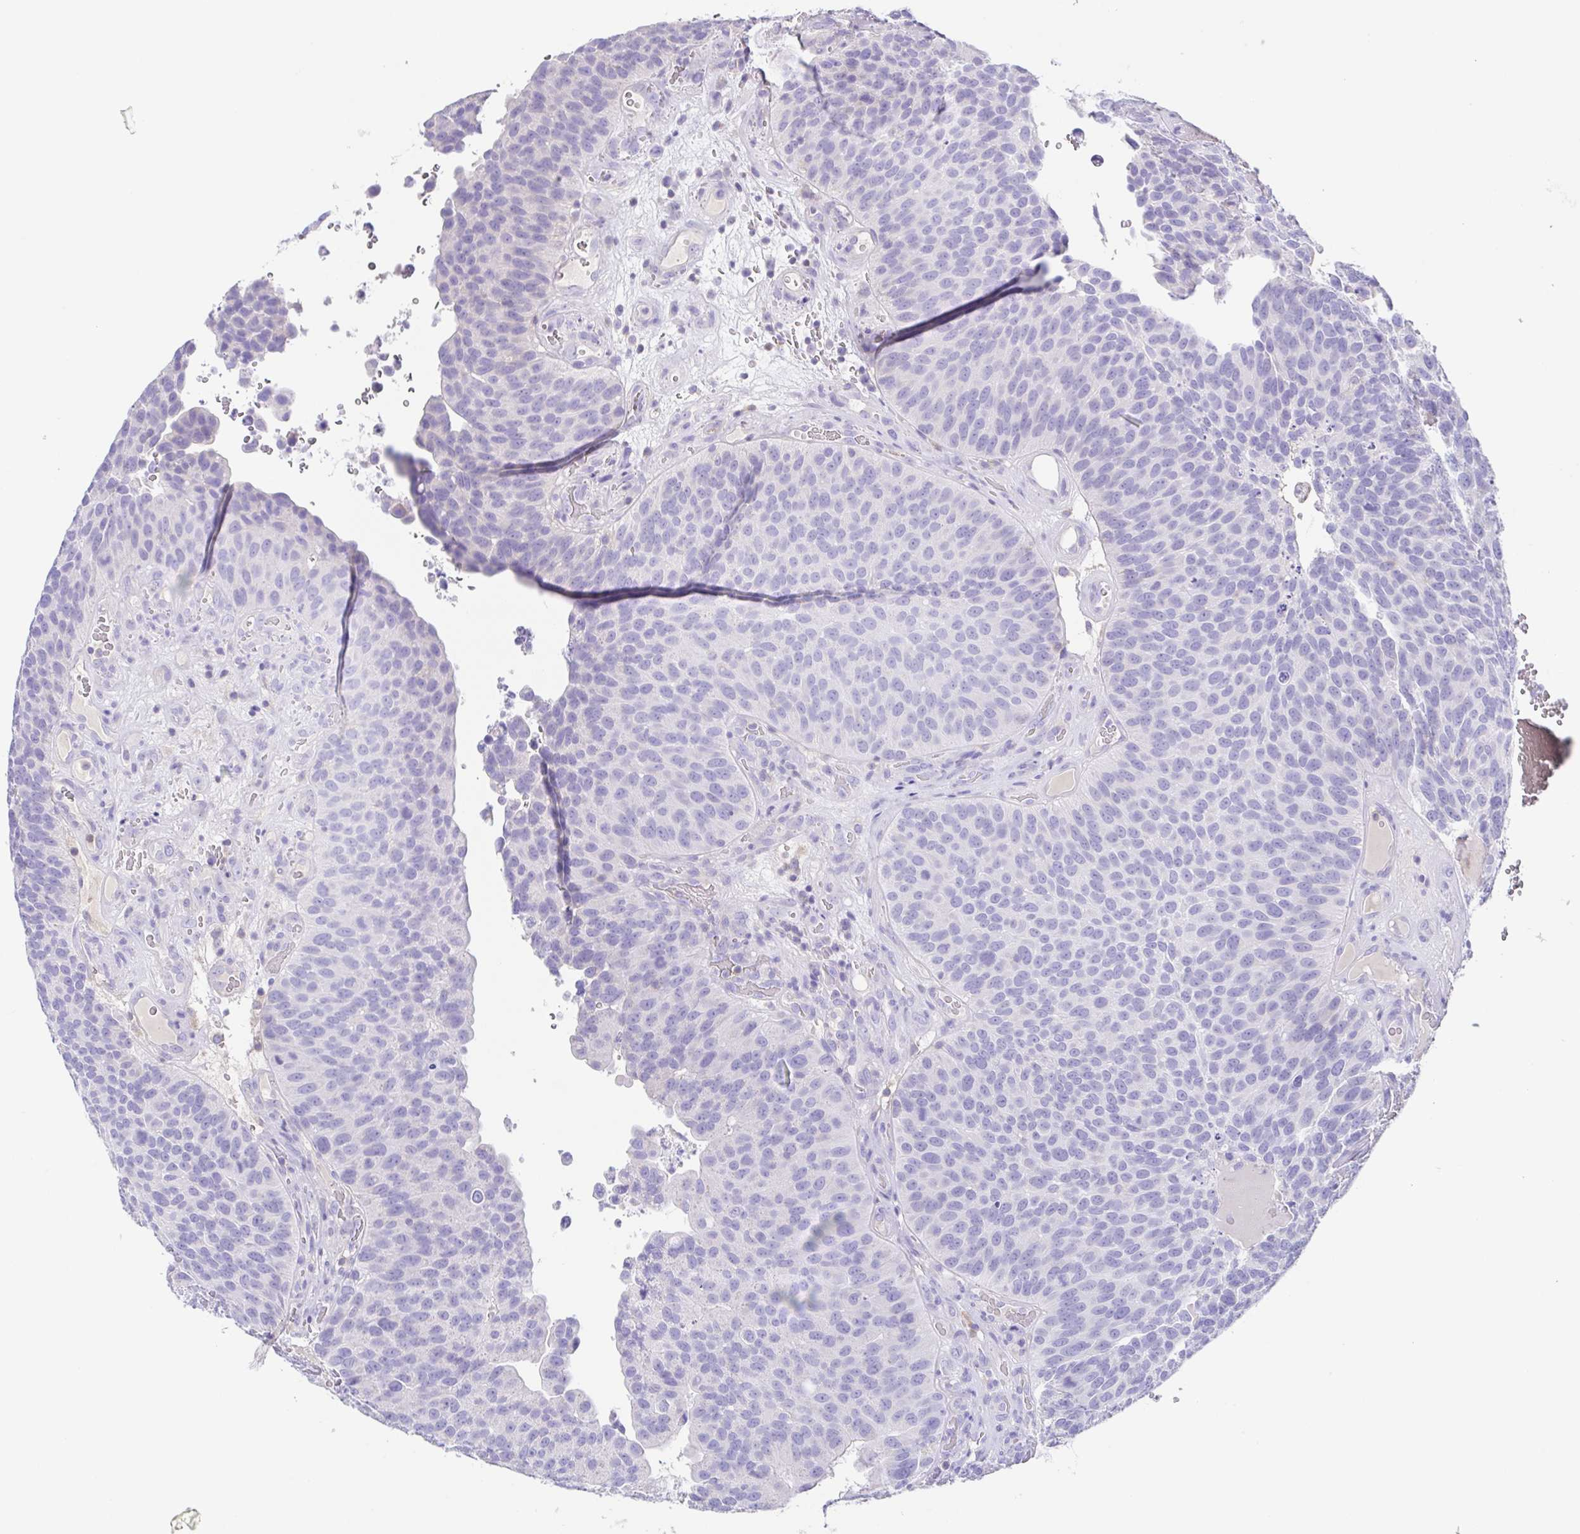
{"staining": {"intensity": "negative", "quantity": "none", "location": "none"}, "tissue": "urothelial cancer", "cell_type": "Tumor cells", "image_type": "cancer", "snomed": [{"axis": "morphology", "description": "Urothelial carcinoma, Low grade"}, {"axis": "topography", "description": "Urinary bladder"}], "caption": "Immunohistochemistry of human urothelial cancer shows no staining in tumor cells.", "gene": "ARPP21", "patient": {"sex": "male", "age": 76}}